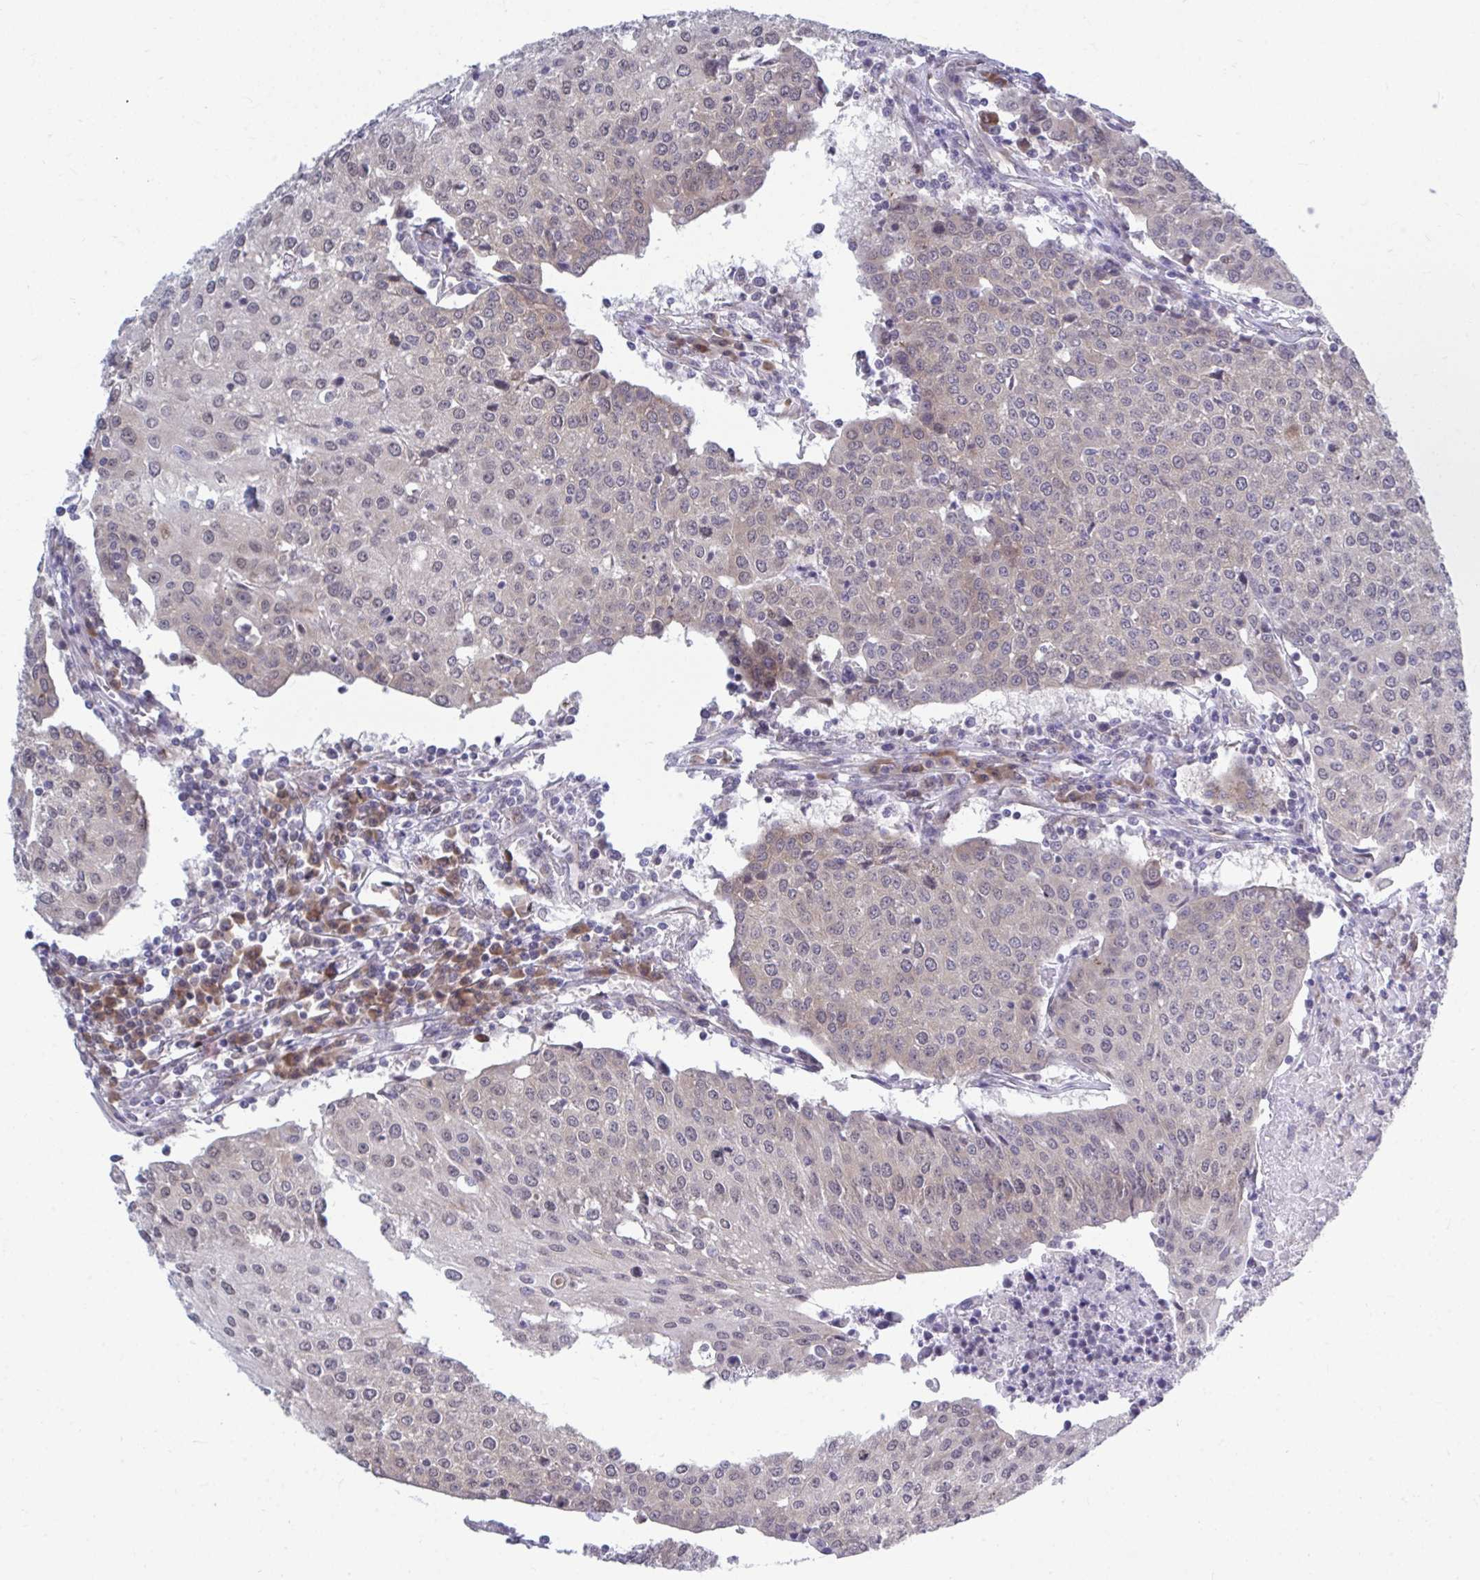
{"staining": {"intensity": "weak", "quantity": "<25%", "location": "cytoplasmic/membranous"}, "tissue": "urothelial cancer", "cell_type": "Tumor cells", "image_type": "cancer", "snomed": [{"axis": "morphology", "description": "Urothelial carcinoma, High grade"}, {"axis": "topography", "description": "Urinary bladder"}], "caption": "High magnification brightfield microscopy of urothelial cancer stained with DAB (brown) and counterstained with hematoxylin (blue): tumor cells show no significant positivity.", "gene": "SELENON", "patient": {"sex": "female", "age": 85}}